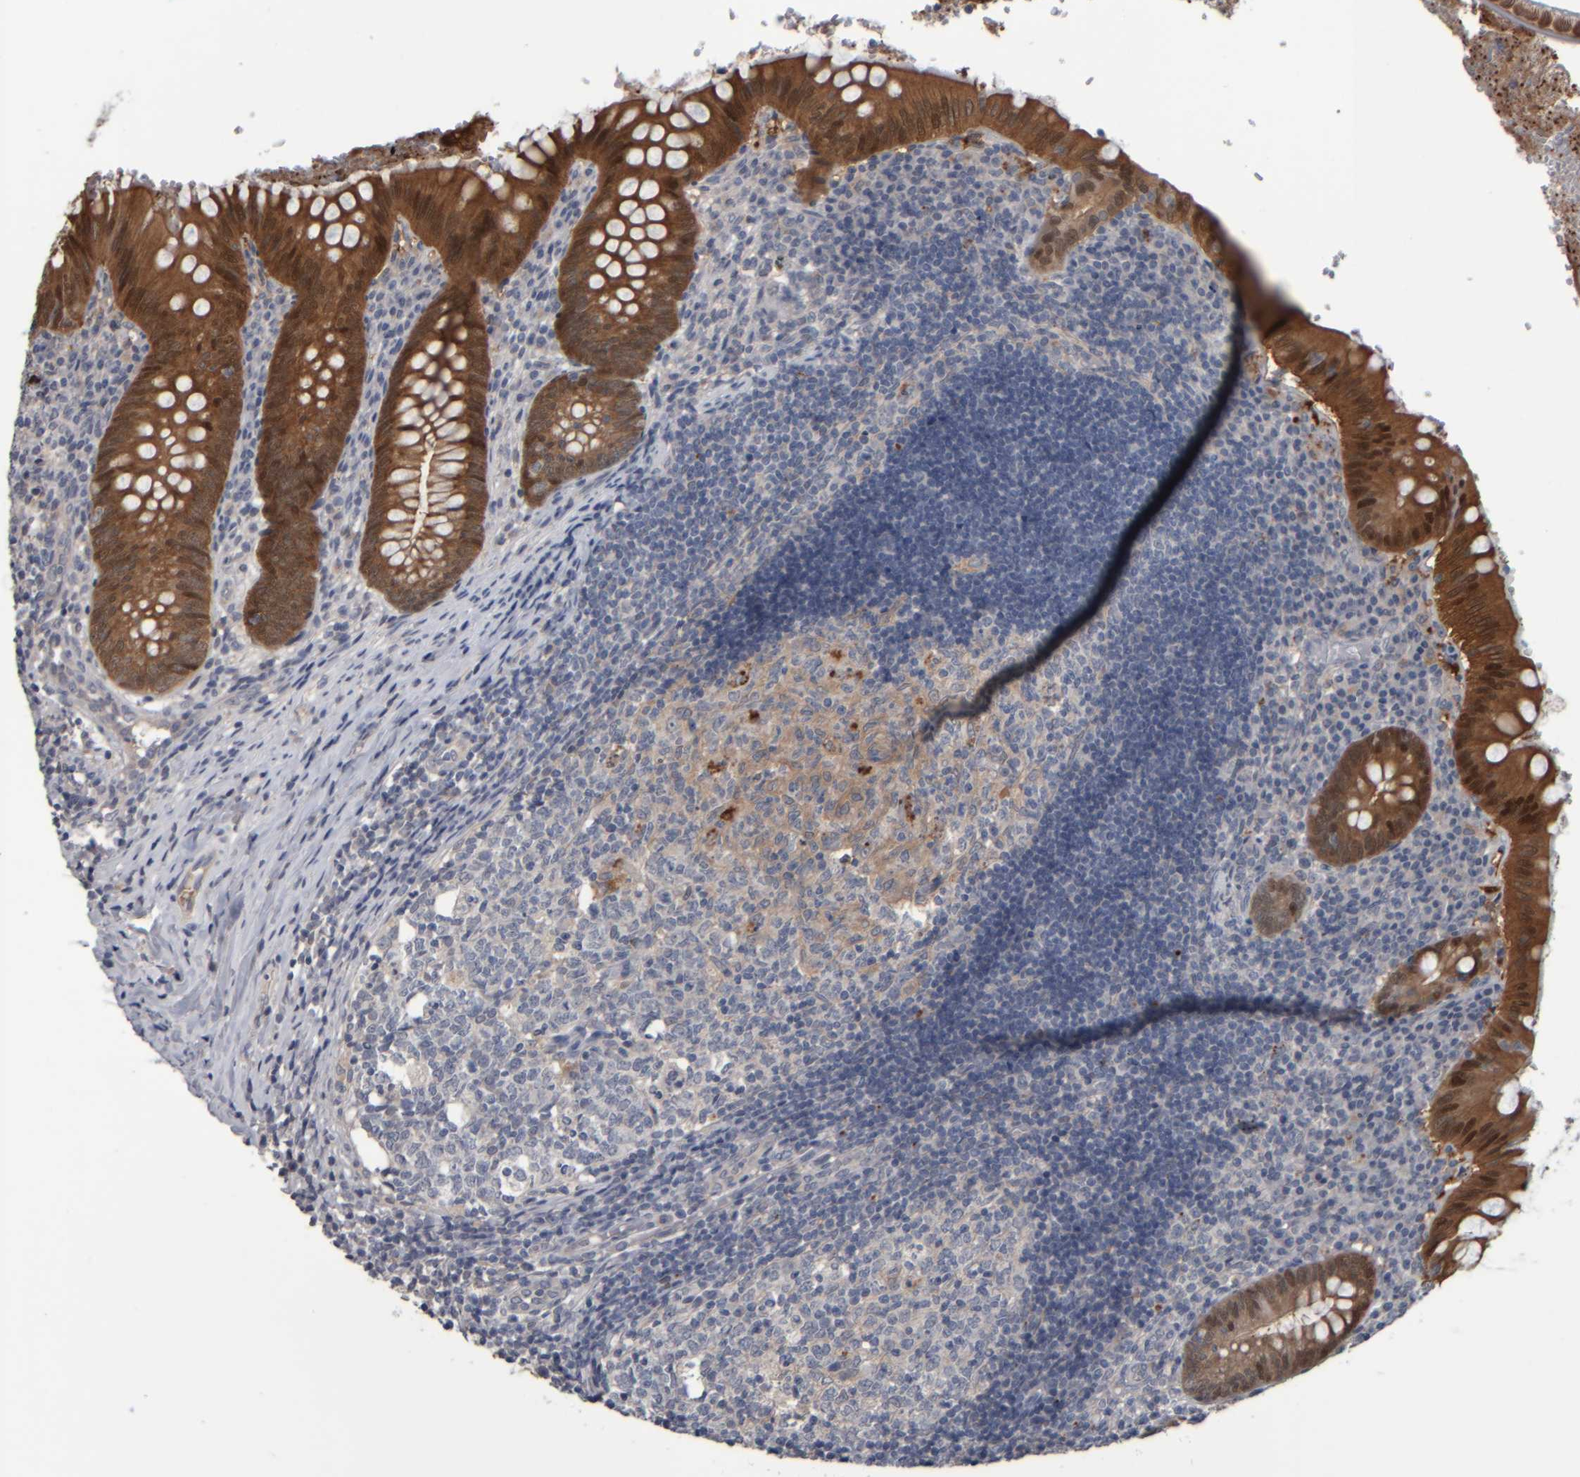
{"staining": {"intensity": "strong", "quantity": ">75%", "location": "cytoplasmic/membranous,nuclear"}, "tissue": "appendix", "cell_type": "Glandular cells", "image_type": "normal", "snomed": [{"axis": "morphology", "description": "Normal tissue, NOS"}, {"axis": "topography", "description": "Appendix"}], "caption": "Appendix stained with a brown dye displays strong cytoplasmic/membranous,nuclear positive staining in approximately >75% of glandular cells.", "gene": "COL14A1", "patient": {"sex": "male", "age": 8}}